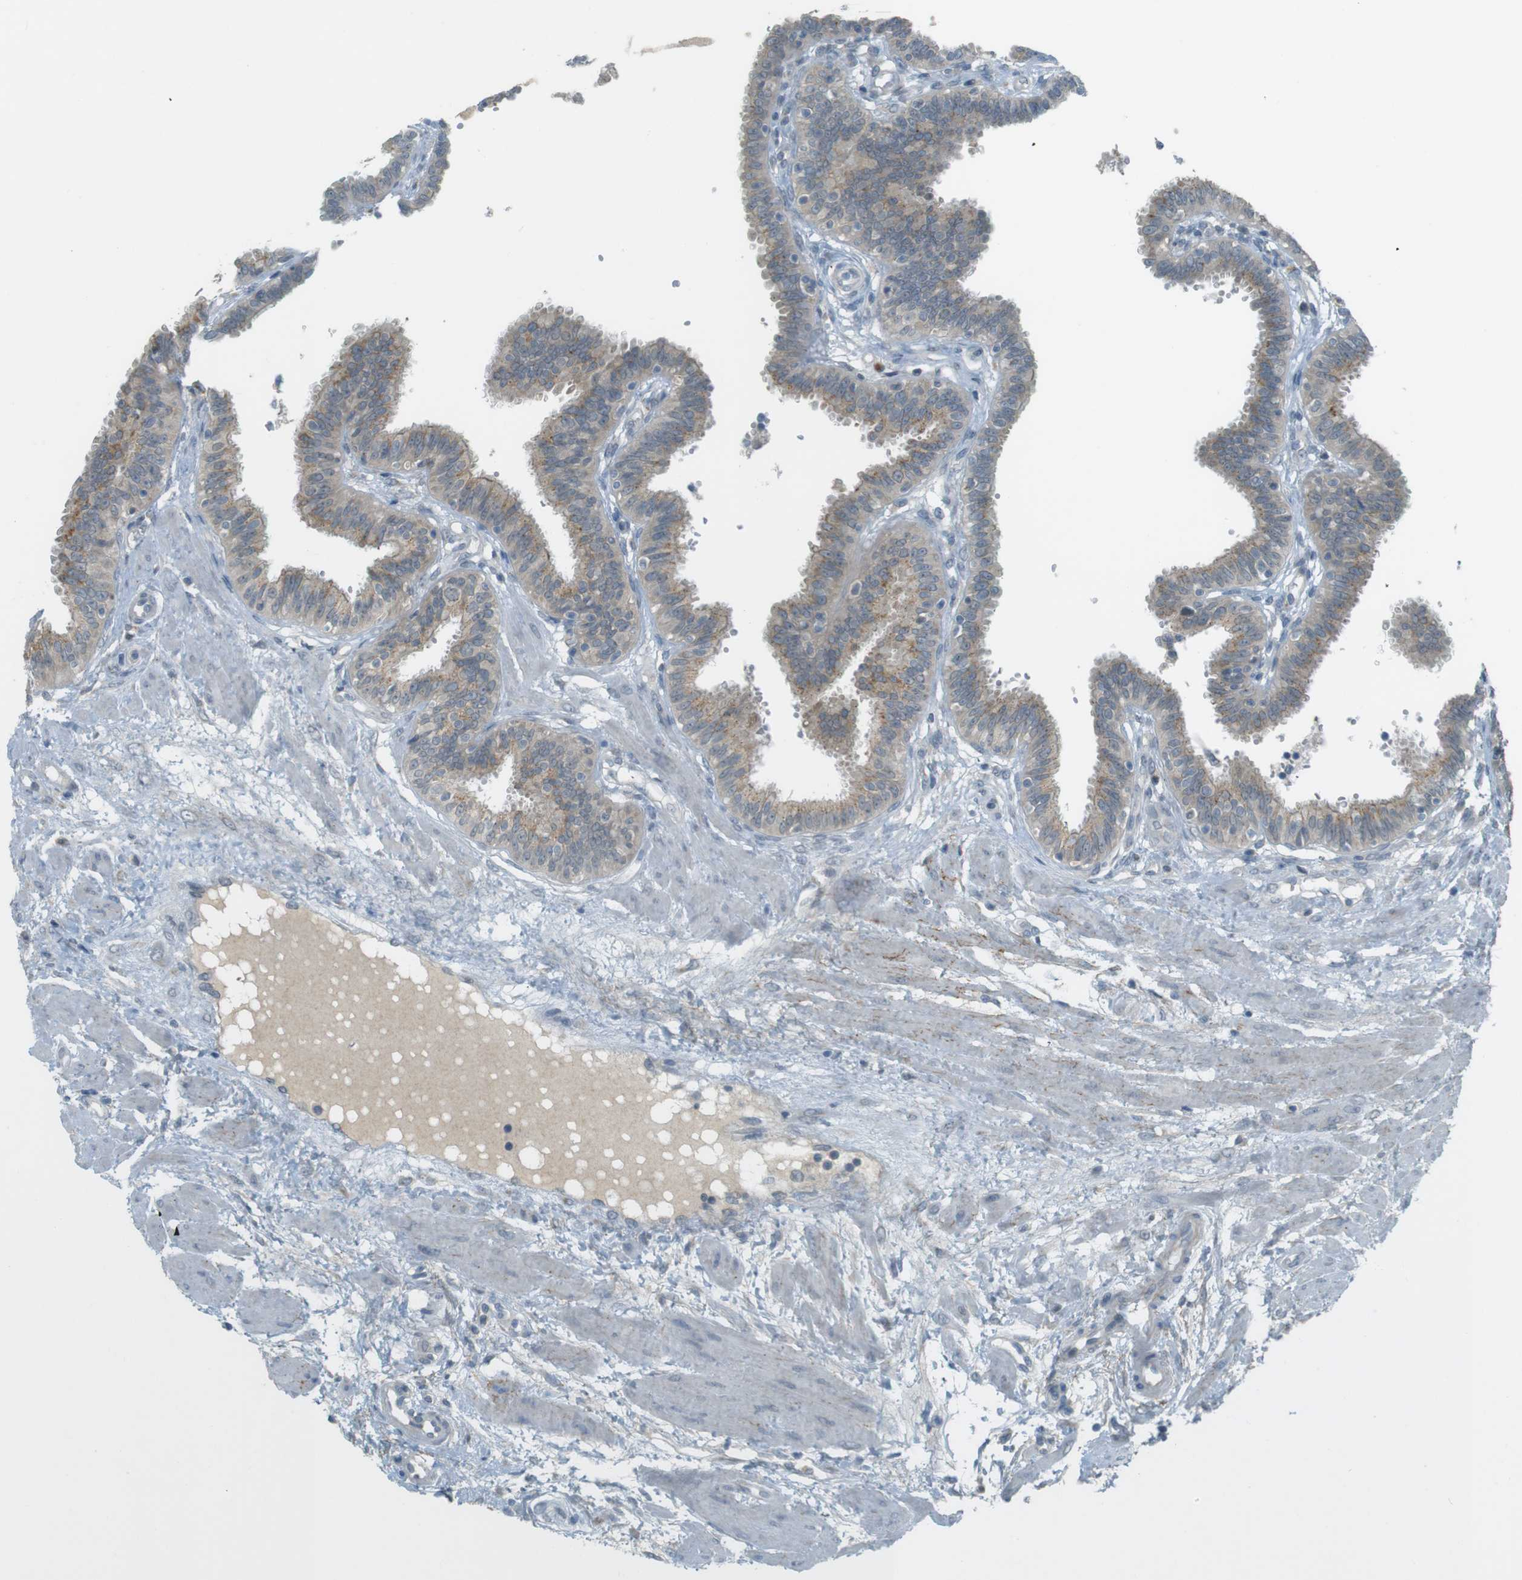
{"staining": {"intensity": "moderate", "quantity": ">75%", "location": "cytoplasmic/membranous"}, "tissue": "fallopian tube", "cell_type": "Glandular cells", "image_type": "normal", "snomed": [{"axis": "morphology", "description": "Normal tissue, NOS"}, {"axis": "topography", "description": "Fallopian tube"}], "caption": "Brown immunohistochemical staining in normal fallopian tube displays moderate cytoplasmic/membranous staining in about >75% of glandular cells. The staining was performed using DAB, with brown indicating positive protein expression. Nuclei are stained blue with hematoxylin.", "gene": "UGT8", "patient": {"sex": "female", "age": 32}}